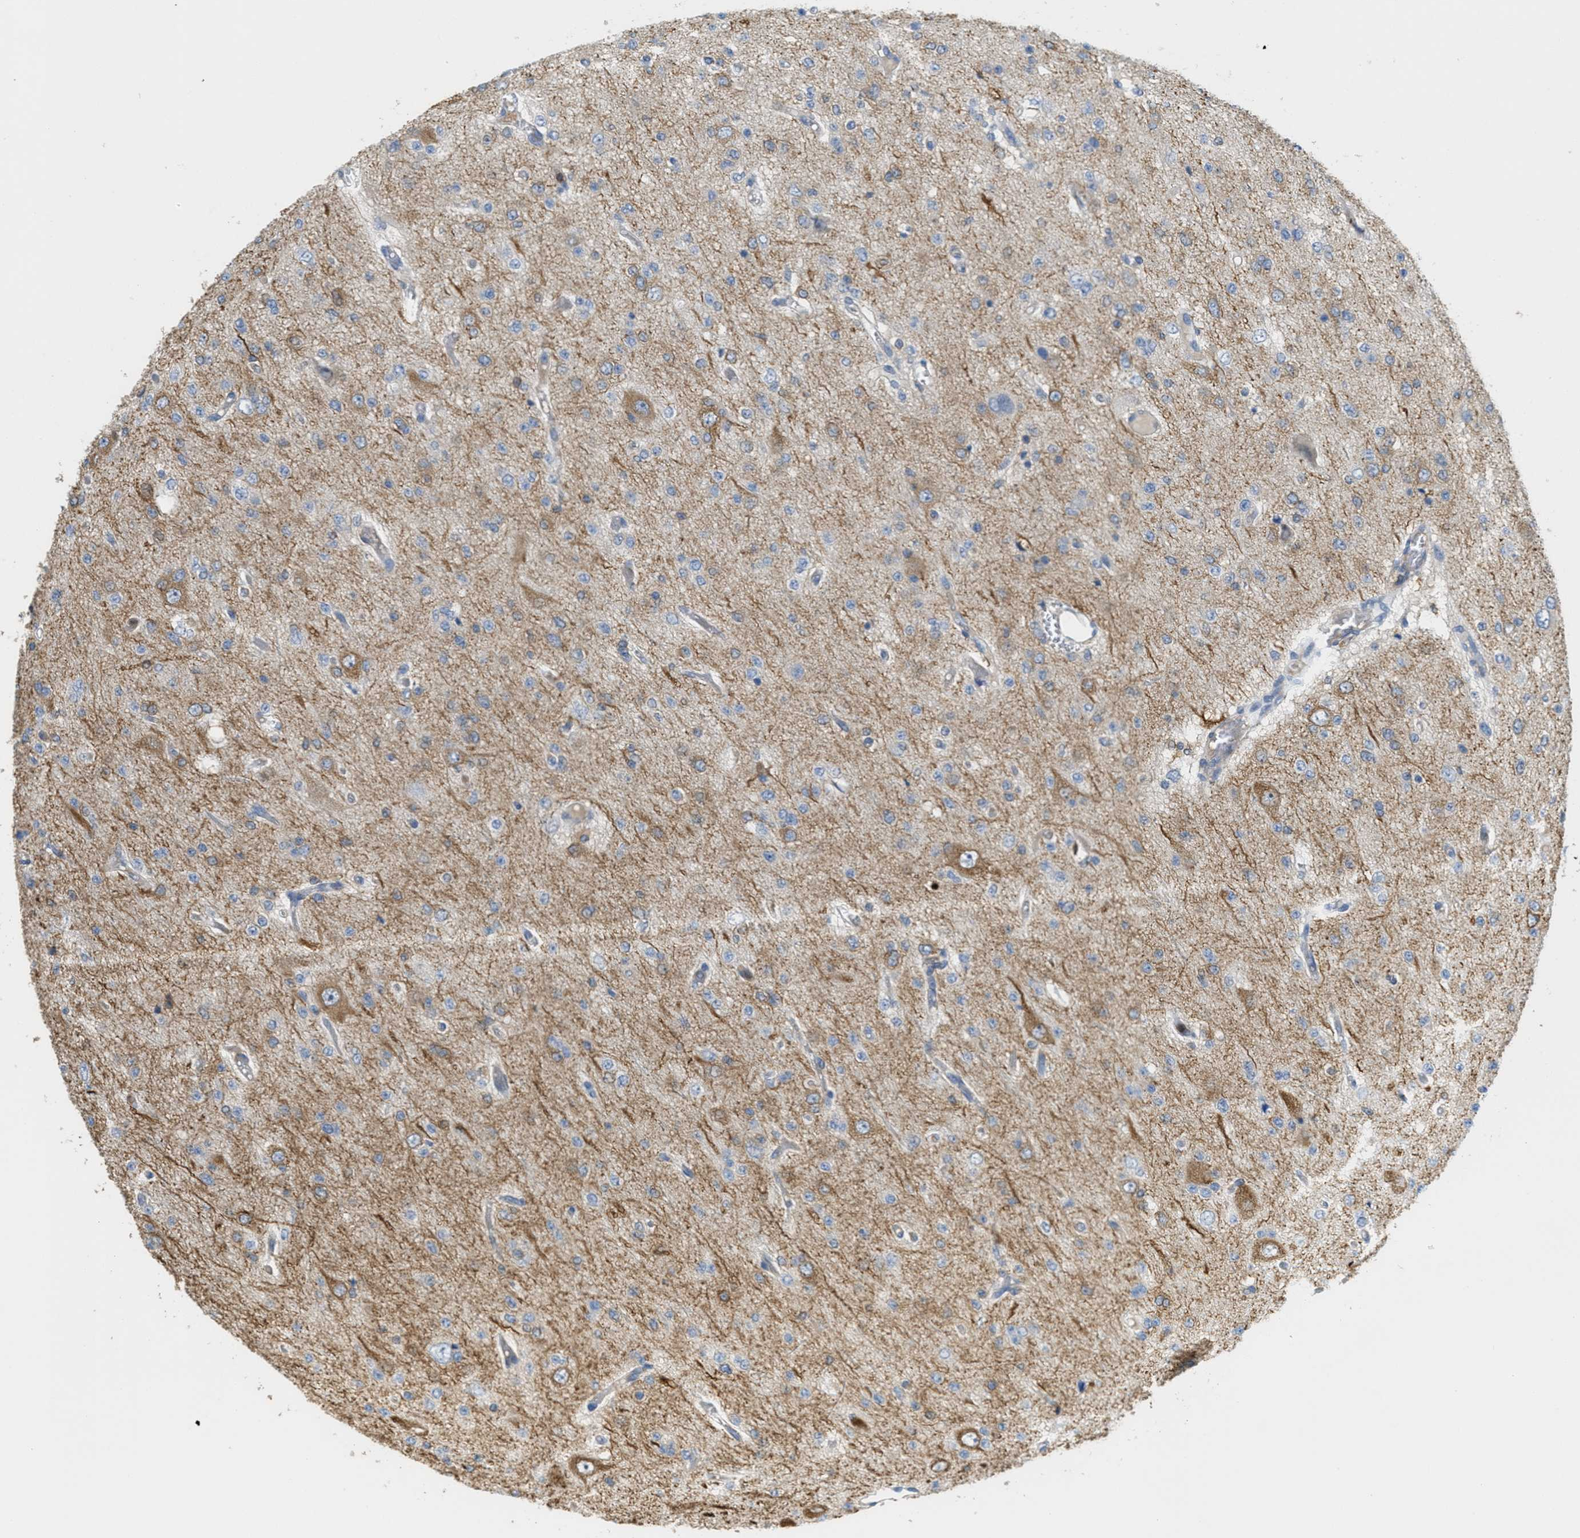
{"staining": {"intensity": "weak", "quantity": "25%-75%", "location": "cytoplasmic/membranous"}, "tissue": "glioma", "cell_type": "Tumor cells", "image_type": "cancer", "snomed": [{"axis": "morphology", "description": "Glioma, malignant, Low grade"}, {"axis": "topography", "description": "Brain"}], "caption": "Low-grade glioma (malignant) tissue shows weak cytoplasmic/membranous expression in approximately 25%-75% of tumor cells, visualized by immunohistochemistry.", "gene": "GRIK2", "patient": {"sex": "male", "age": 38}}